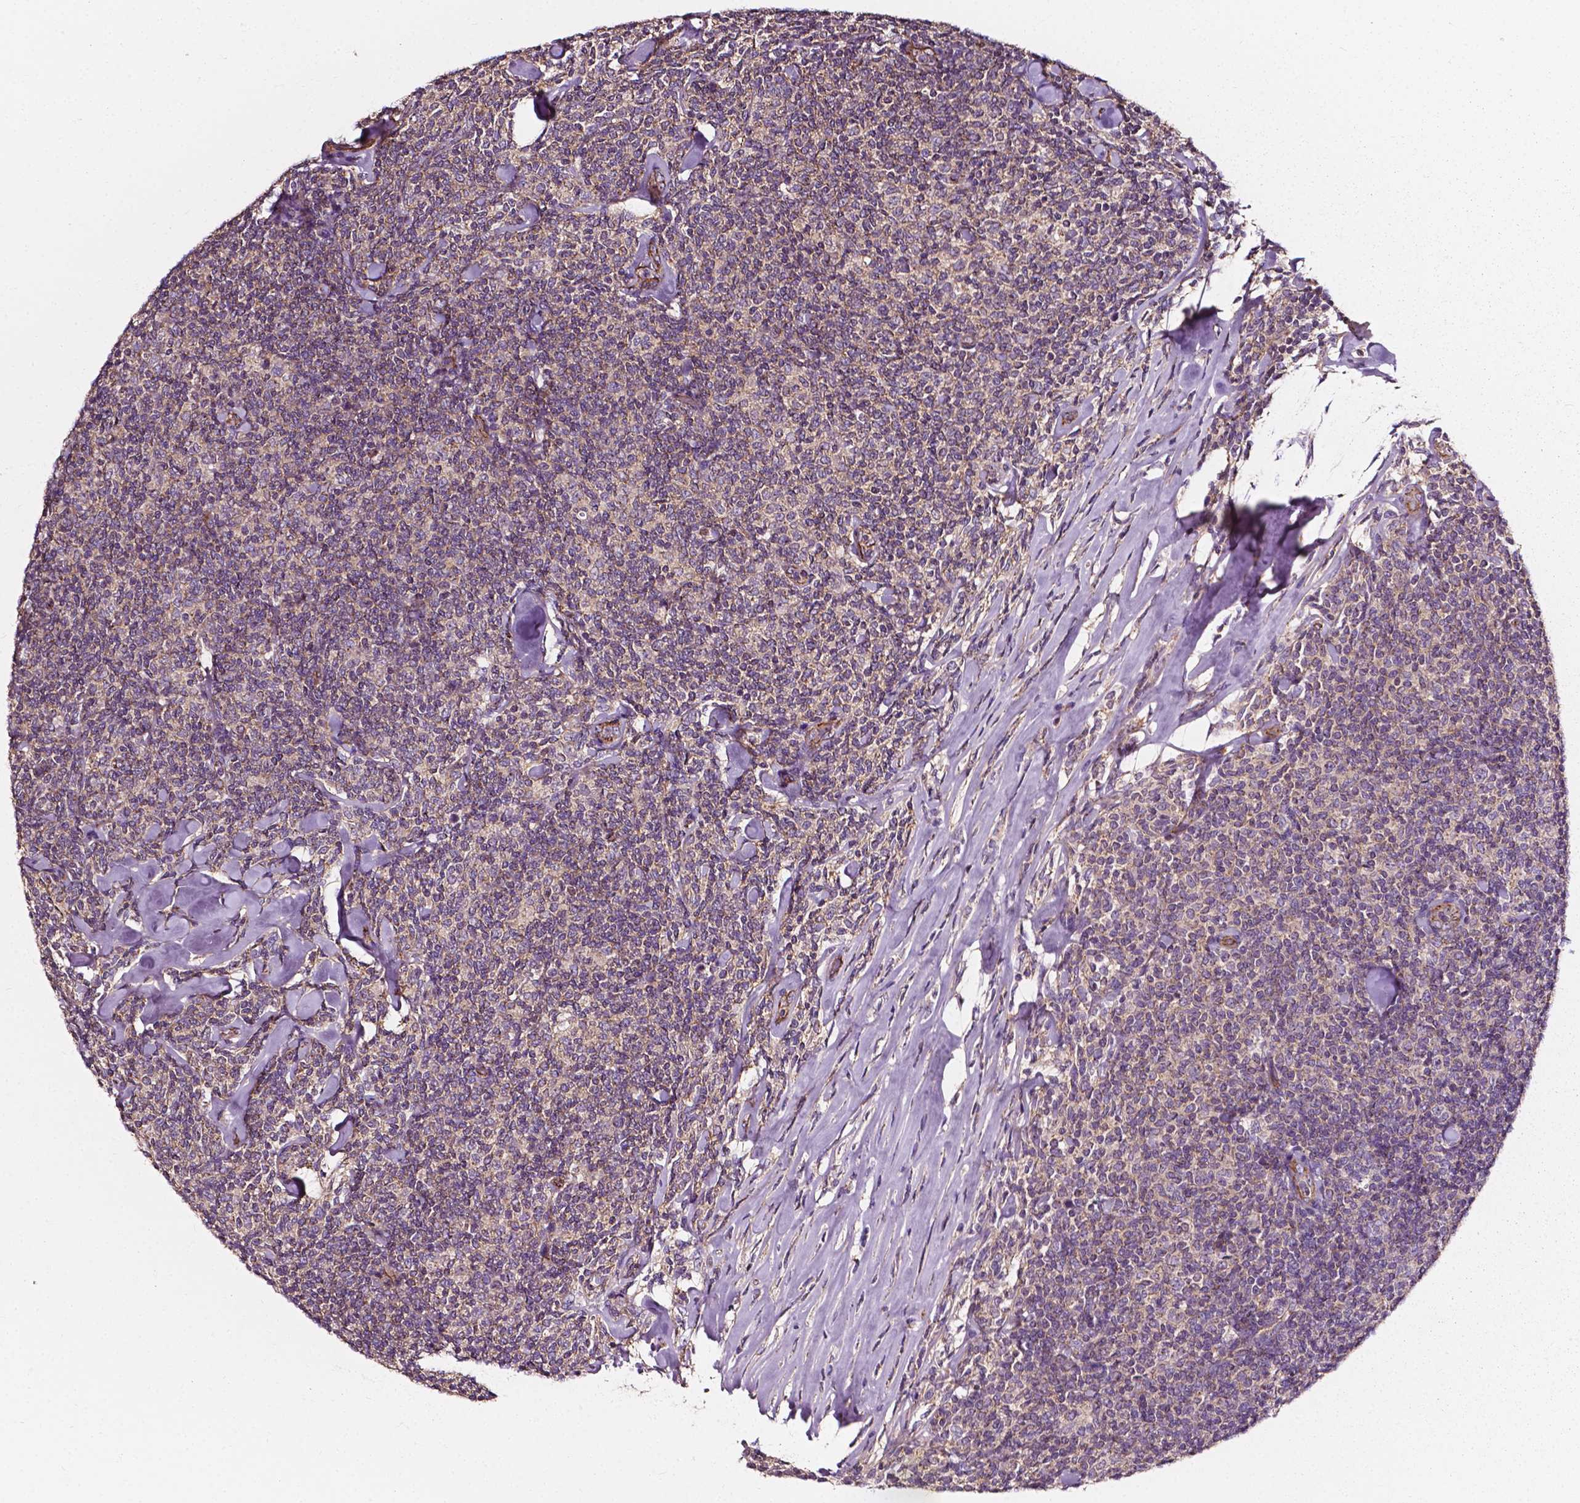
{"staining": {"intensity": "negative", "quantity": "none", "location": "none"}, "tissue": "lymphoma", "cell_type": "Tumor cells", "image_type": "cancer", "snomed": [{"axis": "morphology", "description": "Malignant lymphoma, non-Hodgkin's type, Low grade"}, {"axis": "topography", "description": "Lymph node"}], "caption": "Lymphoma stained for a protein using immunohistochemistry (IHC) exhibits no expression tumor cells.", "gene": "ATG16L1", "patient": {"sex": "female", "age": 56}}